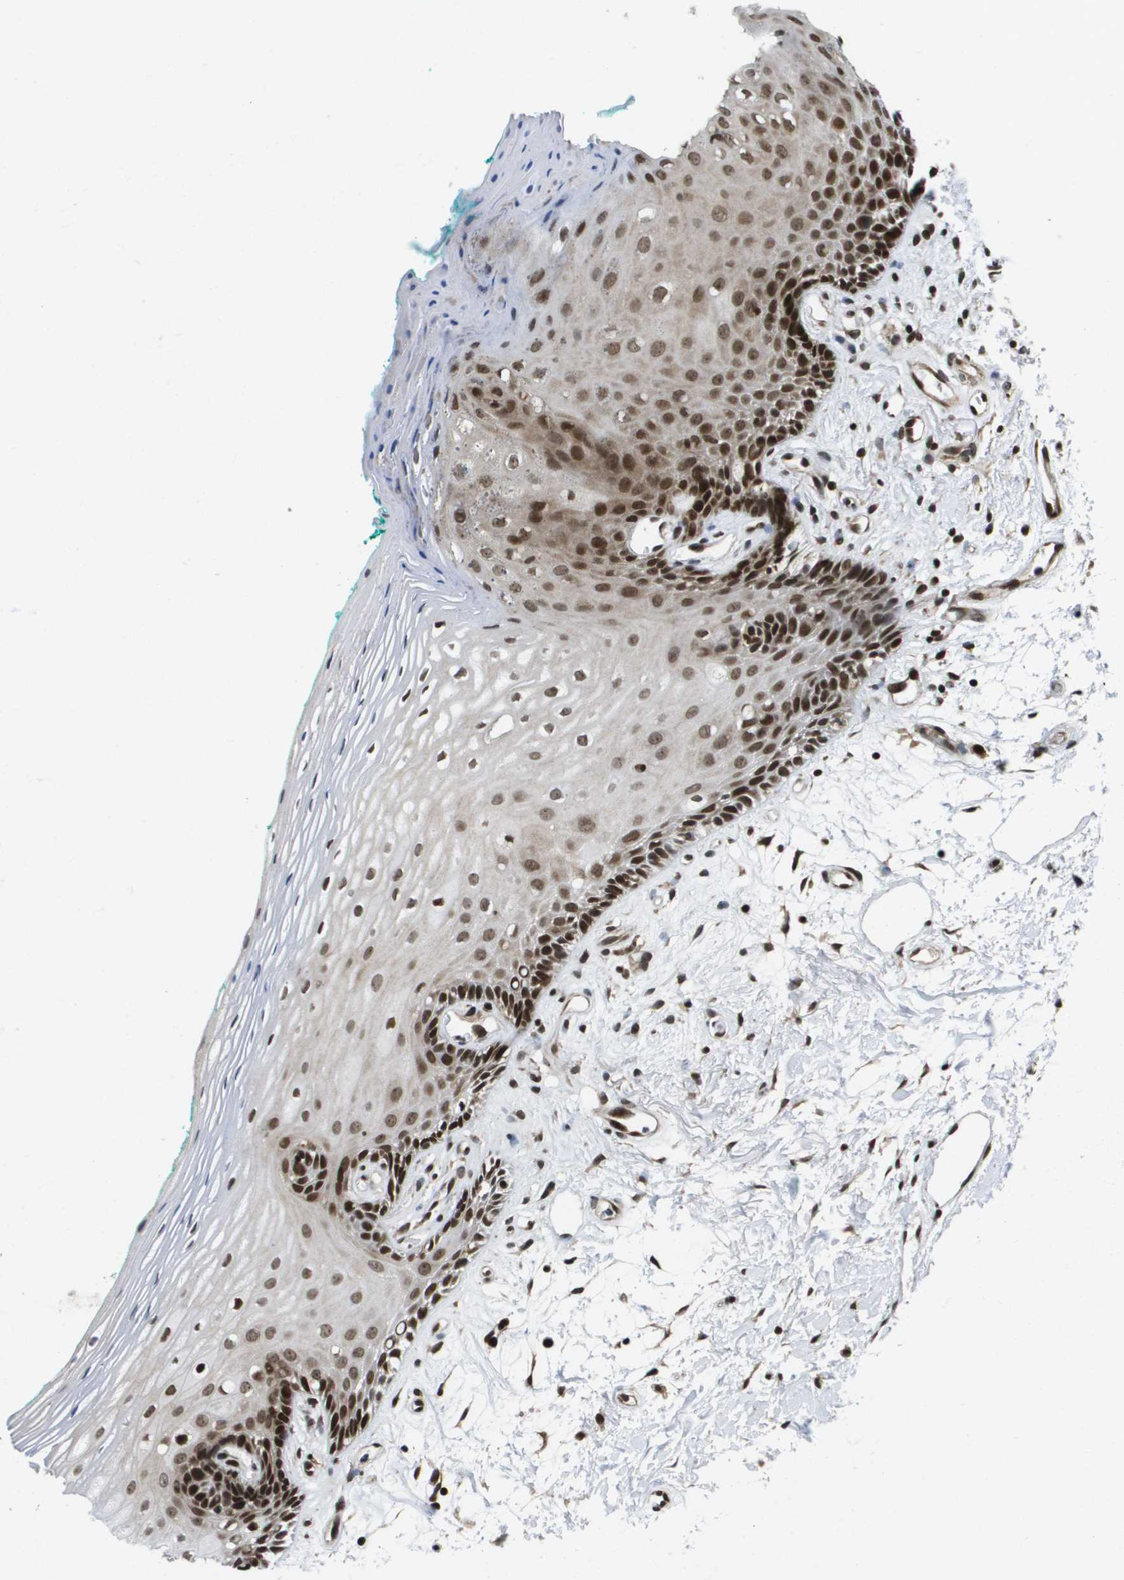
{"staining": {"intensity": "strong", "quantity": "25%-75%", "location": "nuclear"}, "tissue": "oral mucosa", "cell_type": "Squamous epithelial cells", "image_type": "normal", "snomed": [{"axis": "morphology", "description": "Normal tissue, NOS"}, {"axis": "topography", "description": "Skeletal muscle"}, {"axis": "topography", "description": "Oral tissue"}, {"axis": "topography", "description": "Peripheral nerve tissue"}], "caption": "Immunohistochemistry (IHC) of normal human oral mucosa exhibits high levels of strong nuclear staining in approximately 25%-75% of squamous epithelial cells. The protein of interest is shown in brown color, while the nuclei are stained blue.", "gene": "RECQL4", "patient": {"sex": "female", "age": 84}}